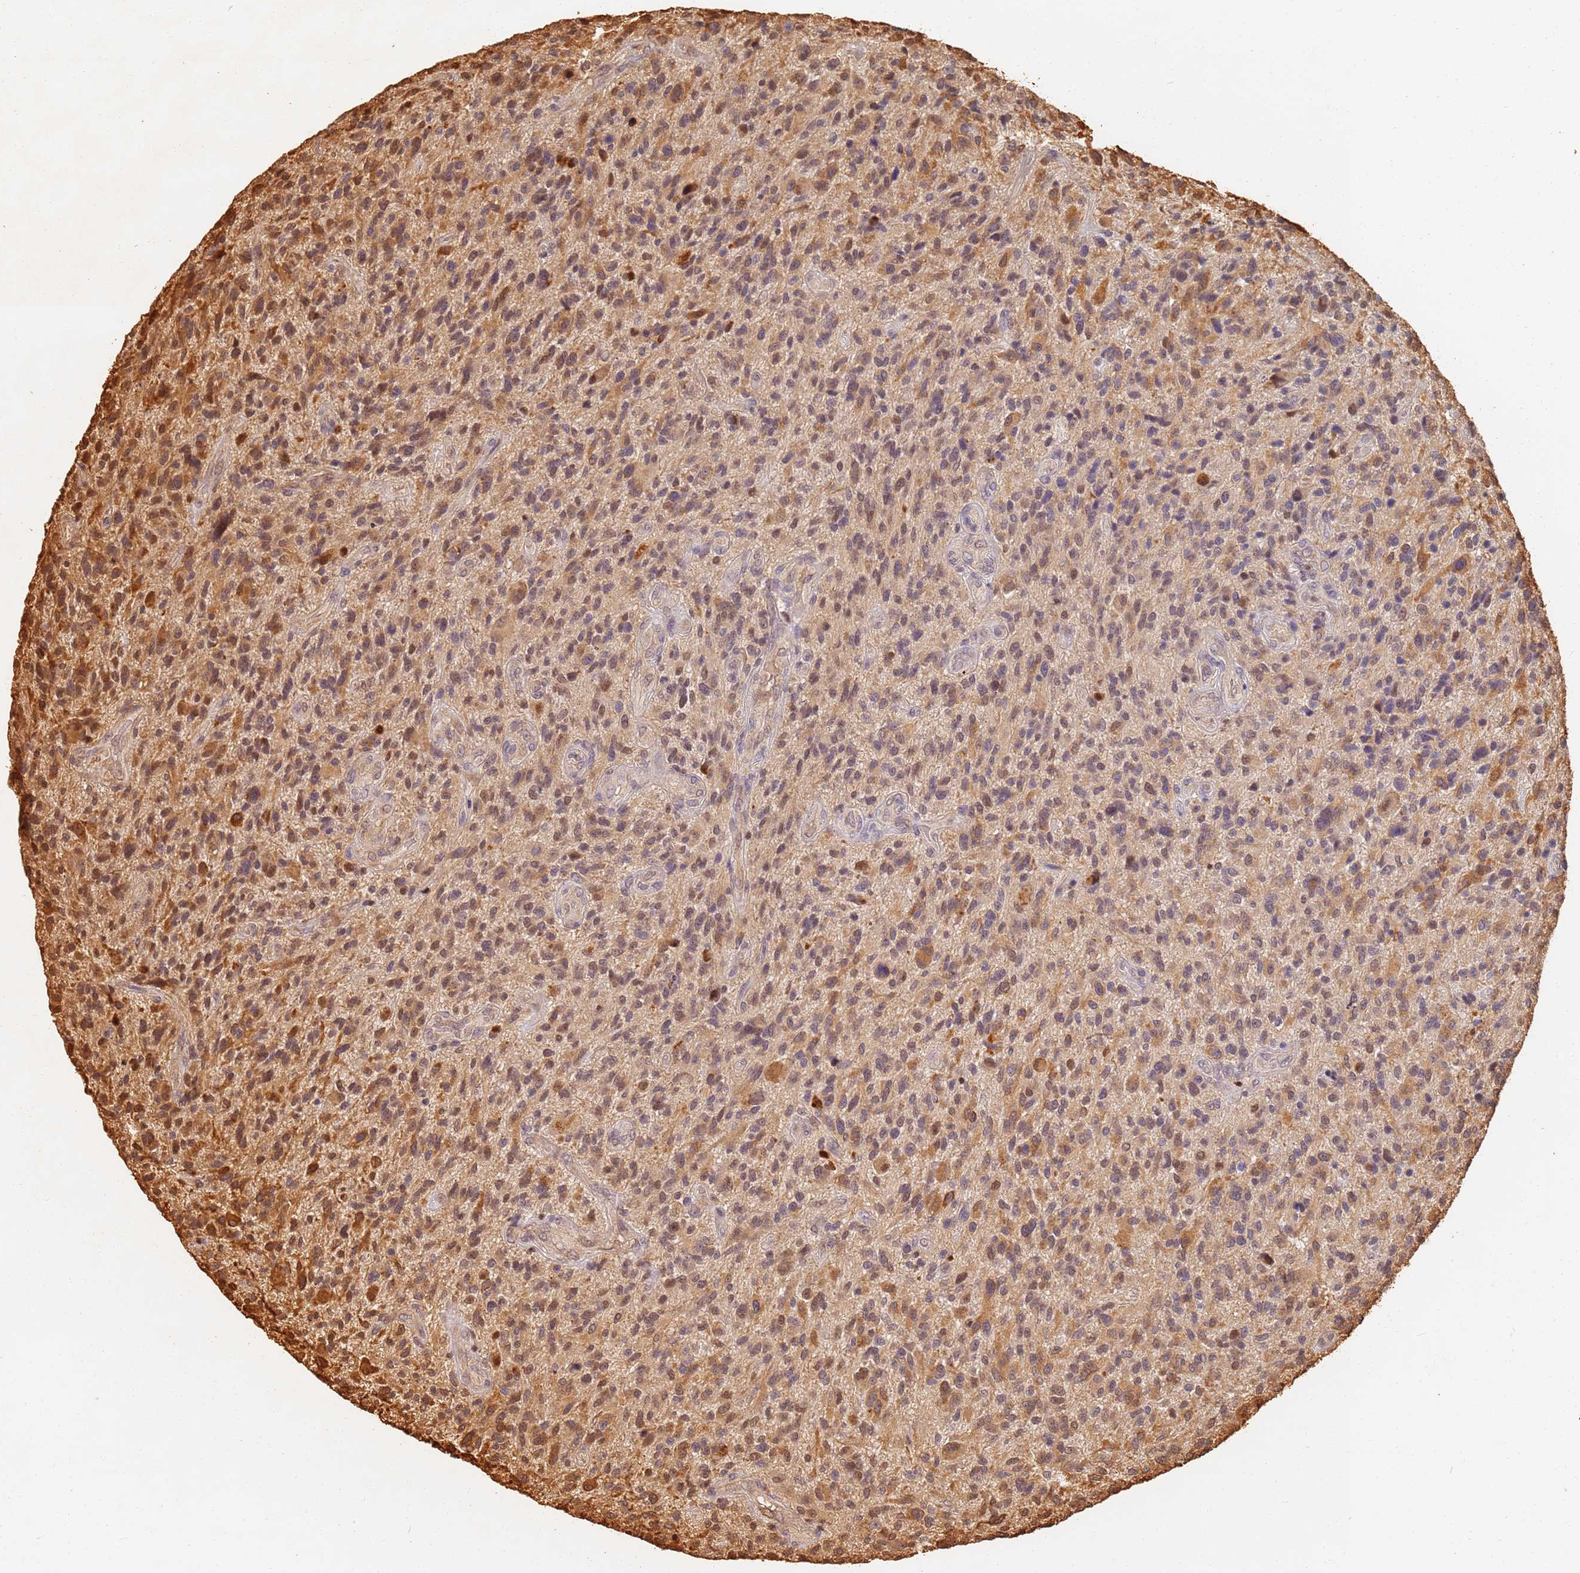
{"staining": {"intensity": "moderate", "quantity": ">75%", "location": "cytoplasmic/membranous,nuclear"}, "tissue": "glioma", "cell_type": "Tumor cells", "image_type": "cancer", "snomed": [{"axis": "morphology", "description": "Glioma, malignant, High grade"}, {"axis": "topography", "description": "Brain"}], "caption": "A medium amount of moderate cytoplasmic/membranous and nuclear staining is identified in about >75% of tumor cells in malignant glioma (high-grade) tissue.", "gene": "JAK2", "patient": {"sex": "male", "age": 47}}